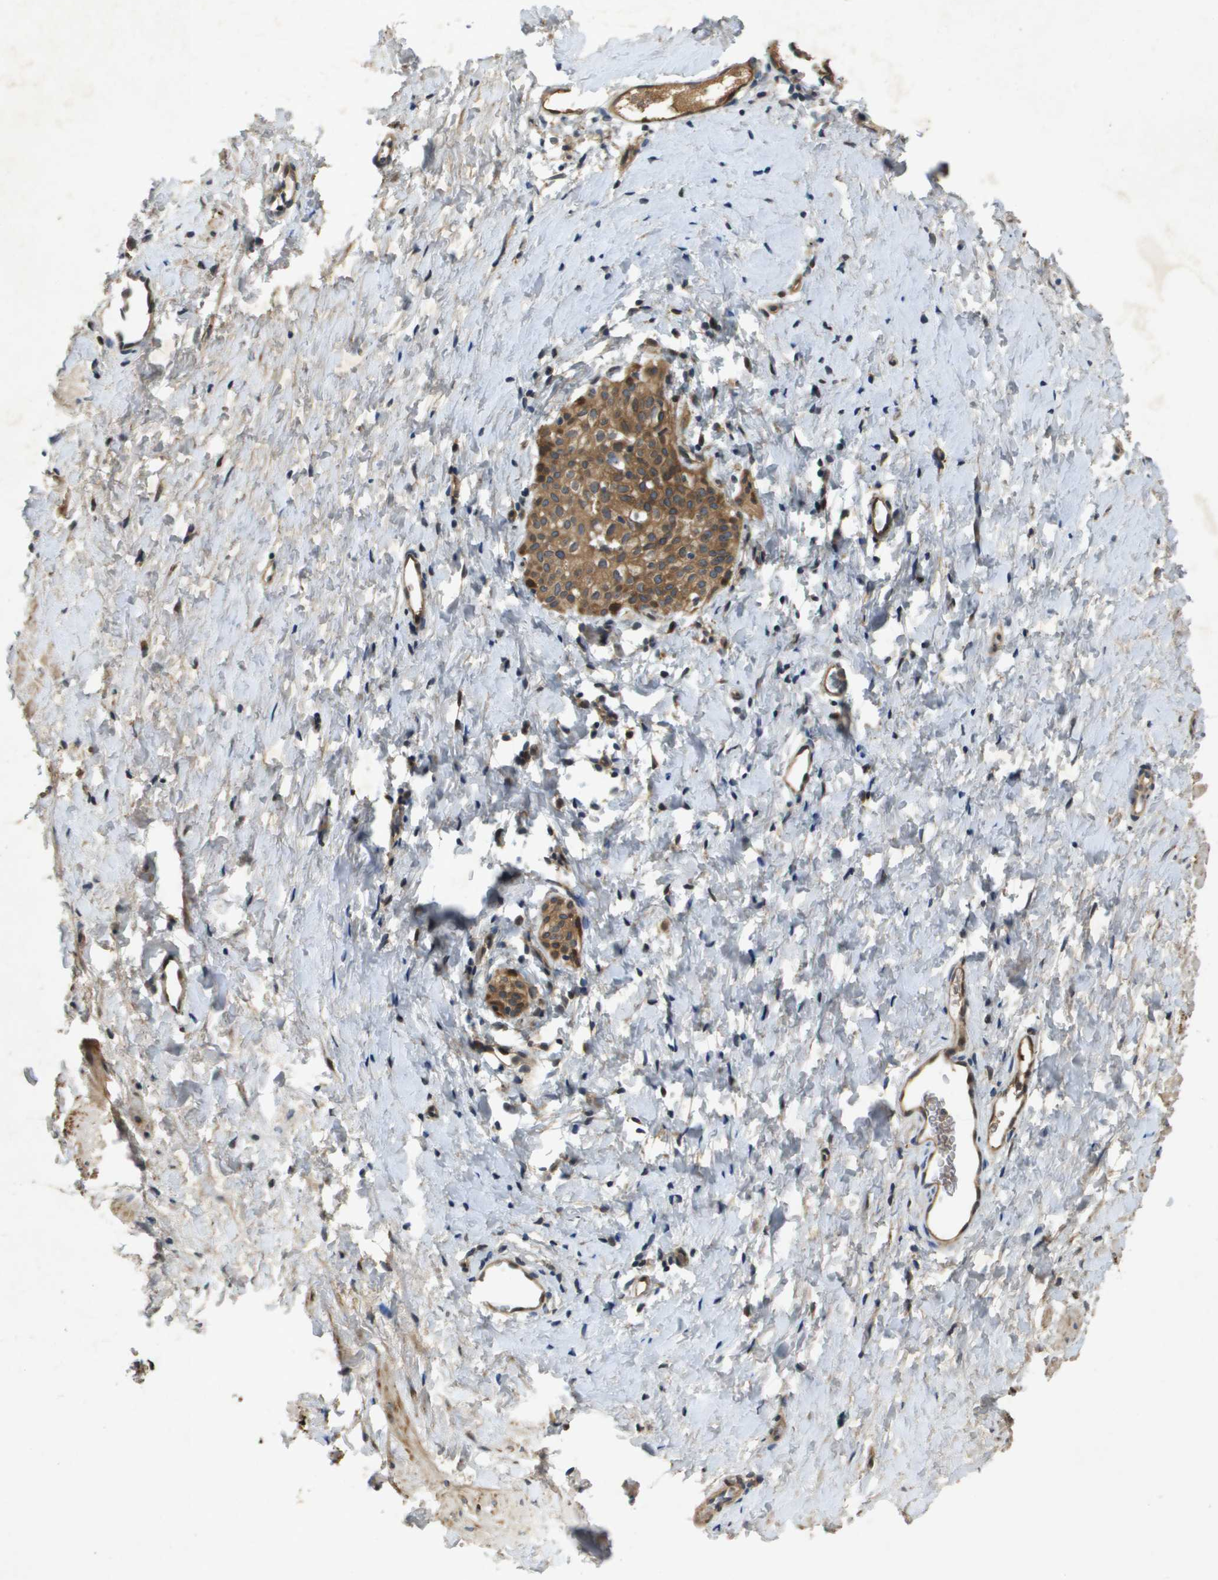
{"staining": {"intensity": "weak", "quantity": "25%-75%", "location": "cytoplasmic/membranous"}, "tissue": "smooth muscle", "cell_type": "Smooth muscle cells", "image_type": "normal", "snomed": [{"axis": "morphology", "description": "Normal tissue, NOS"}, {"axis": "topography", "description": "Smooth muscle"}], "caption": "Protein staining shows weak cytoplasmic/membranous expression in about 25%-75% of smooth muscle cells in unremarkable smooth muscle.", "gene": "PGAP3", "patient": {"sex": "male", "age": 16}}